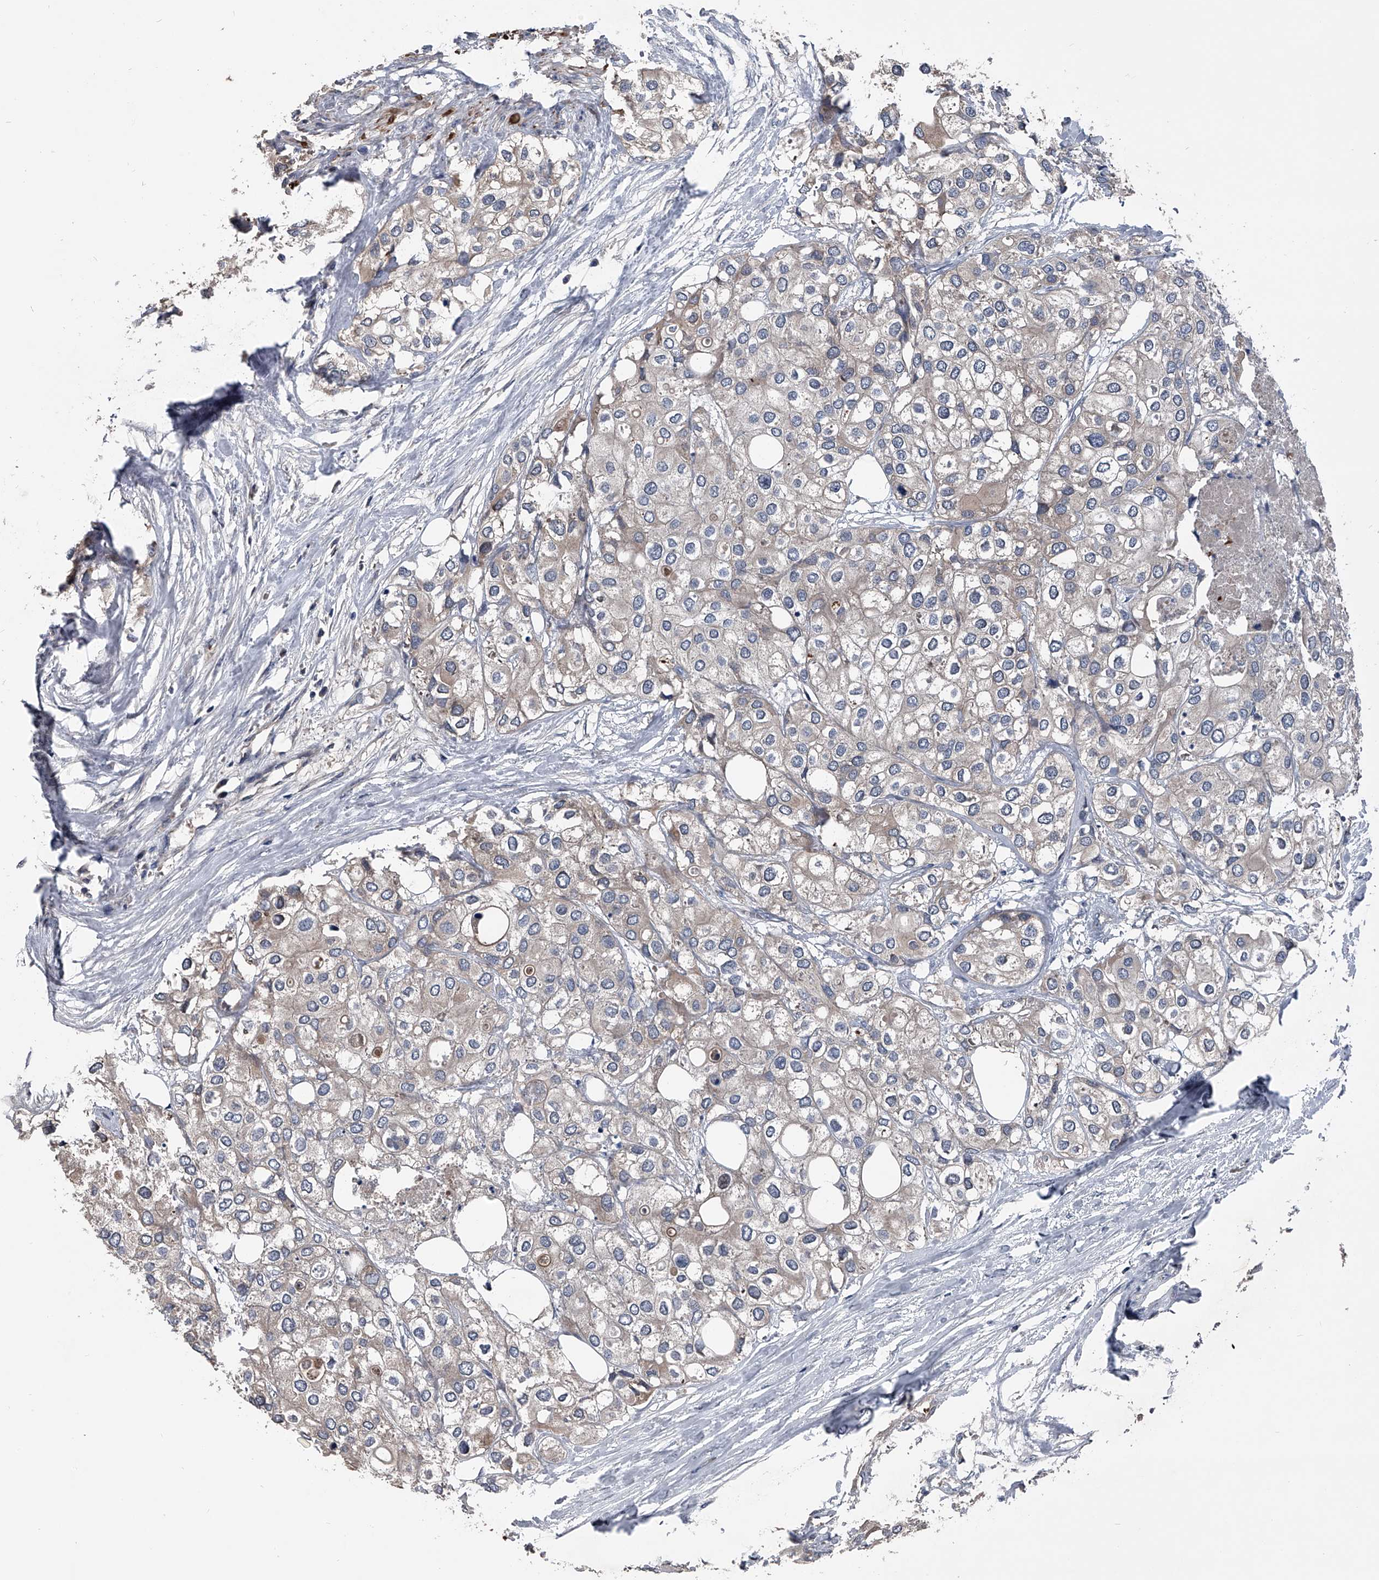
{"staining": {"intensity": "negative", "quantity": "none", "location": "none"}, "tissue": "urothelial cancer", "cell_type": "Tumor cells", "image_type": "cancer", "snomed": [{"axis": "morphology", "description": "Urothelial carcinoma, High grade"}, {"axis": "topography", "description": "Urinary bladder"}], "caption": "Tumor cells are negative for protein expression in human high-grade urothelial carcinoma.", "gene": "KIF13A", "patient": {"sex": "male", "age": 64}}